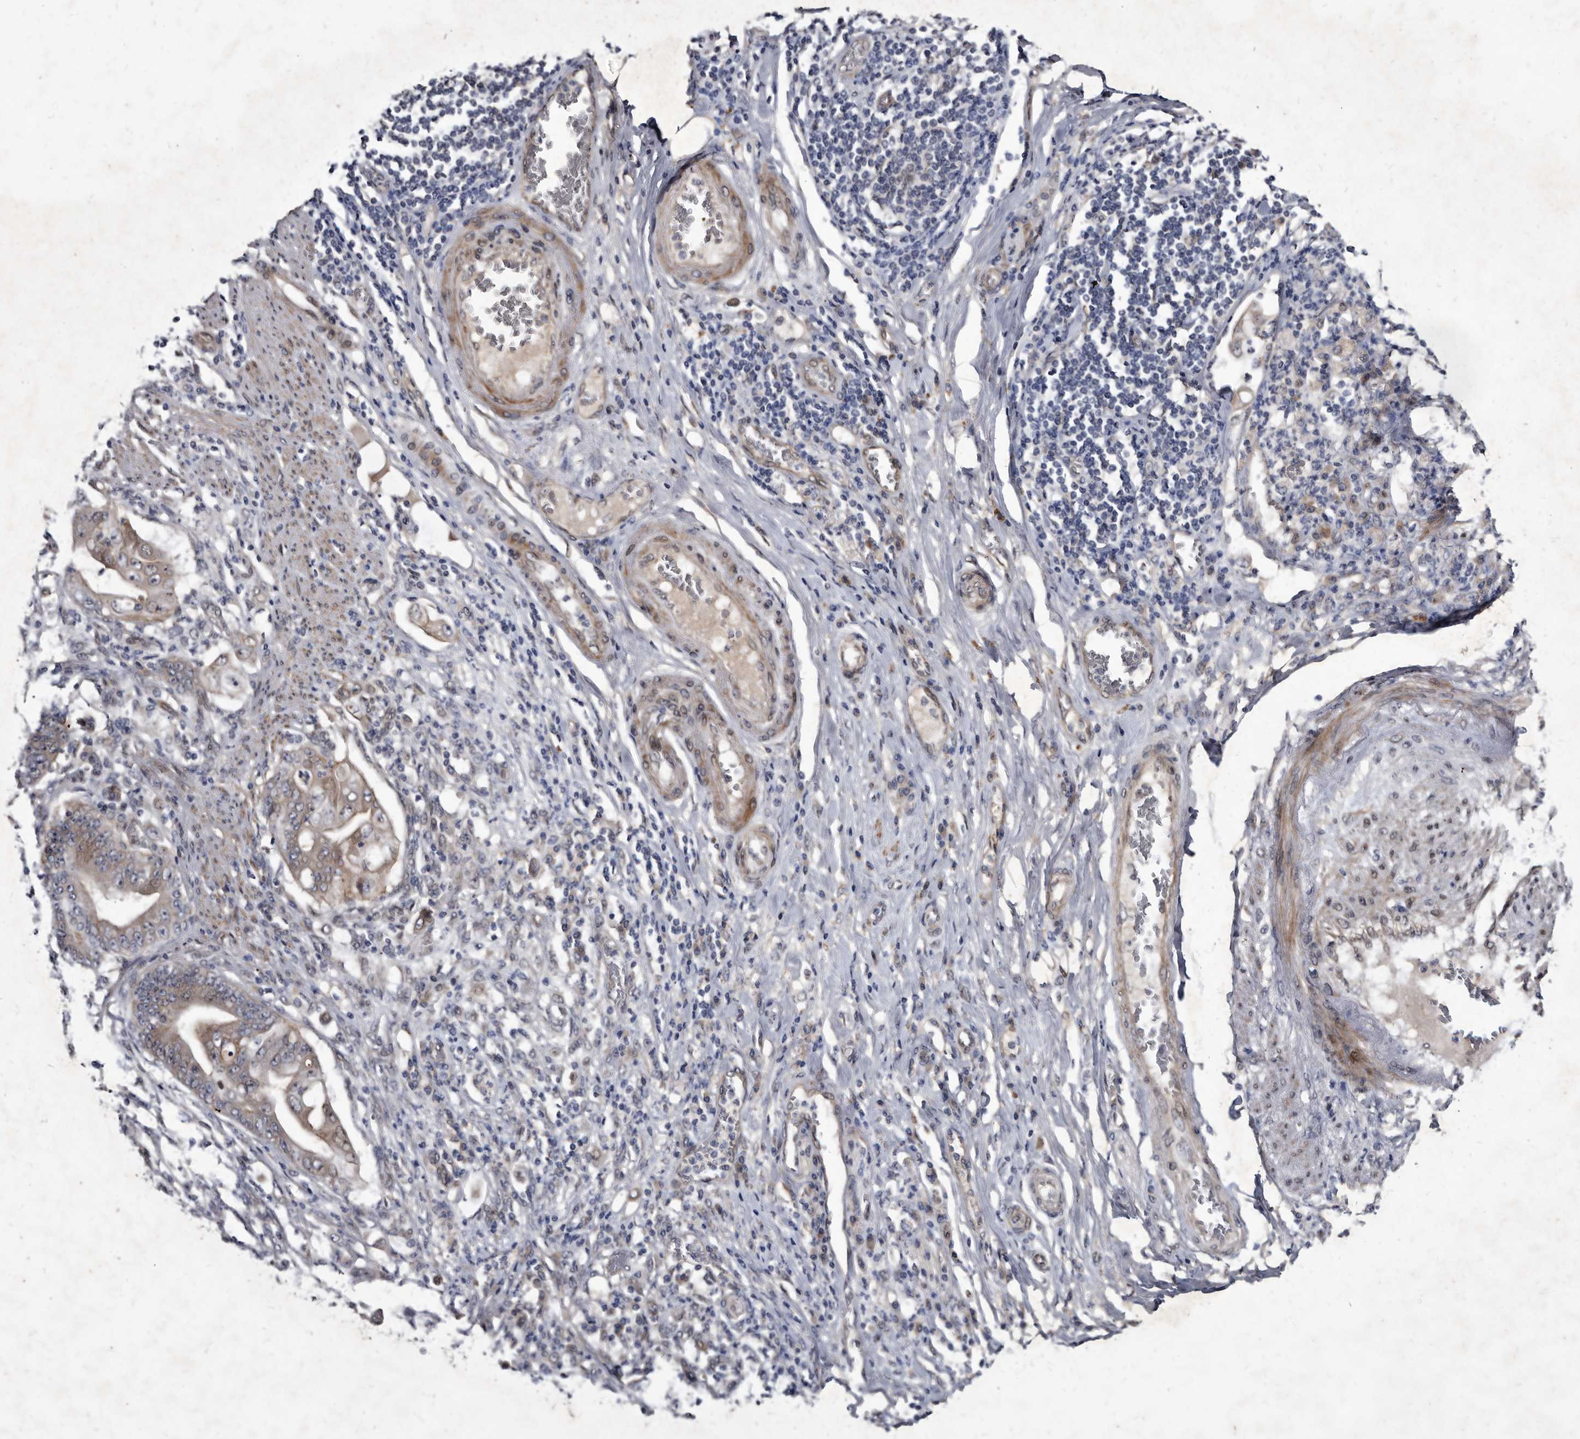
{"staining": {"intensity": "moderate", "quantity": "25%-75%", "location": "cytoplasmic/membranous,nuclear"}, "tissue": "stomach cancer", "cell_type": "Tumor cells", "image_type": "cancer", "snomed": [{"axis": "morphology", "description": "Adenocarcinoma, NOS"}, {"axis": "topography", "description": "Stomach"}], "caption": "Tumor cells show medium levels of moderate cytoplasmic/membranous and nuclear positivity in approximately 25%-75% of cells in stomach adenocarcinoma.", "gene": "PROM1", "patient": {"sex": "female", "age": 73}}